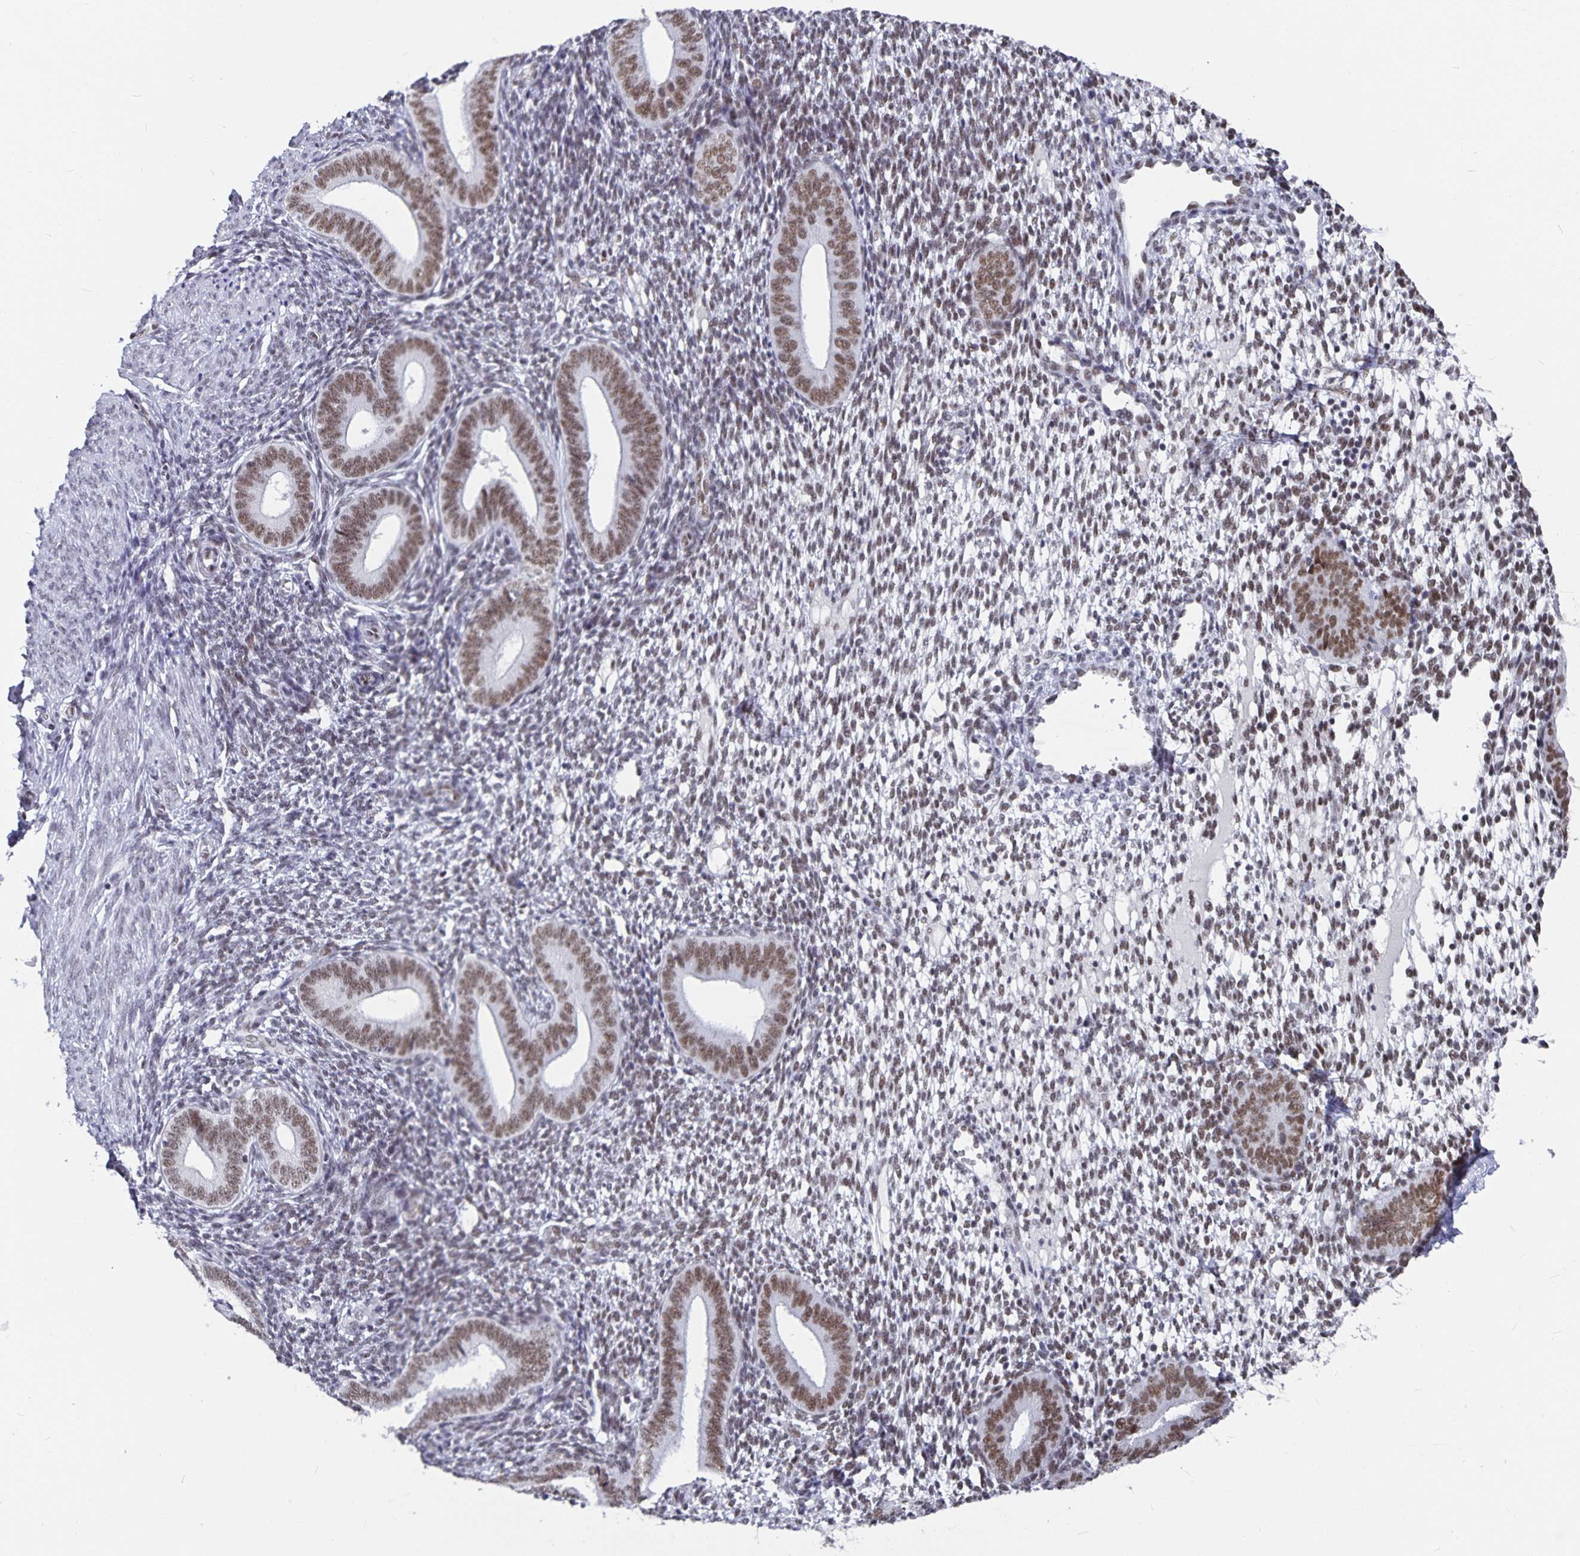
{"staining": {"intensity": "negative", "quantity": "none", "location": "none"}, "tissue": "endometrium", "cell_type": "Cells in endometrial stroma", "image_type": "normal", "snomed": [{"axis": "morphology", "description": "Normal tissue, NOS"}, {"axis": "topography", "description": "Endometrium"}], "caption": "This histopathology image is of benign endometrium stained with IHC to label a protein in brown with the nuclei are counter-stained blue. There is no positivity in cells in endometrial stroma.", "gene": "PBX2", "patient": {"sex": "female", "age": 40}}